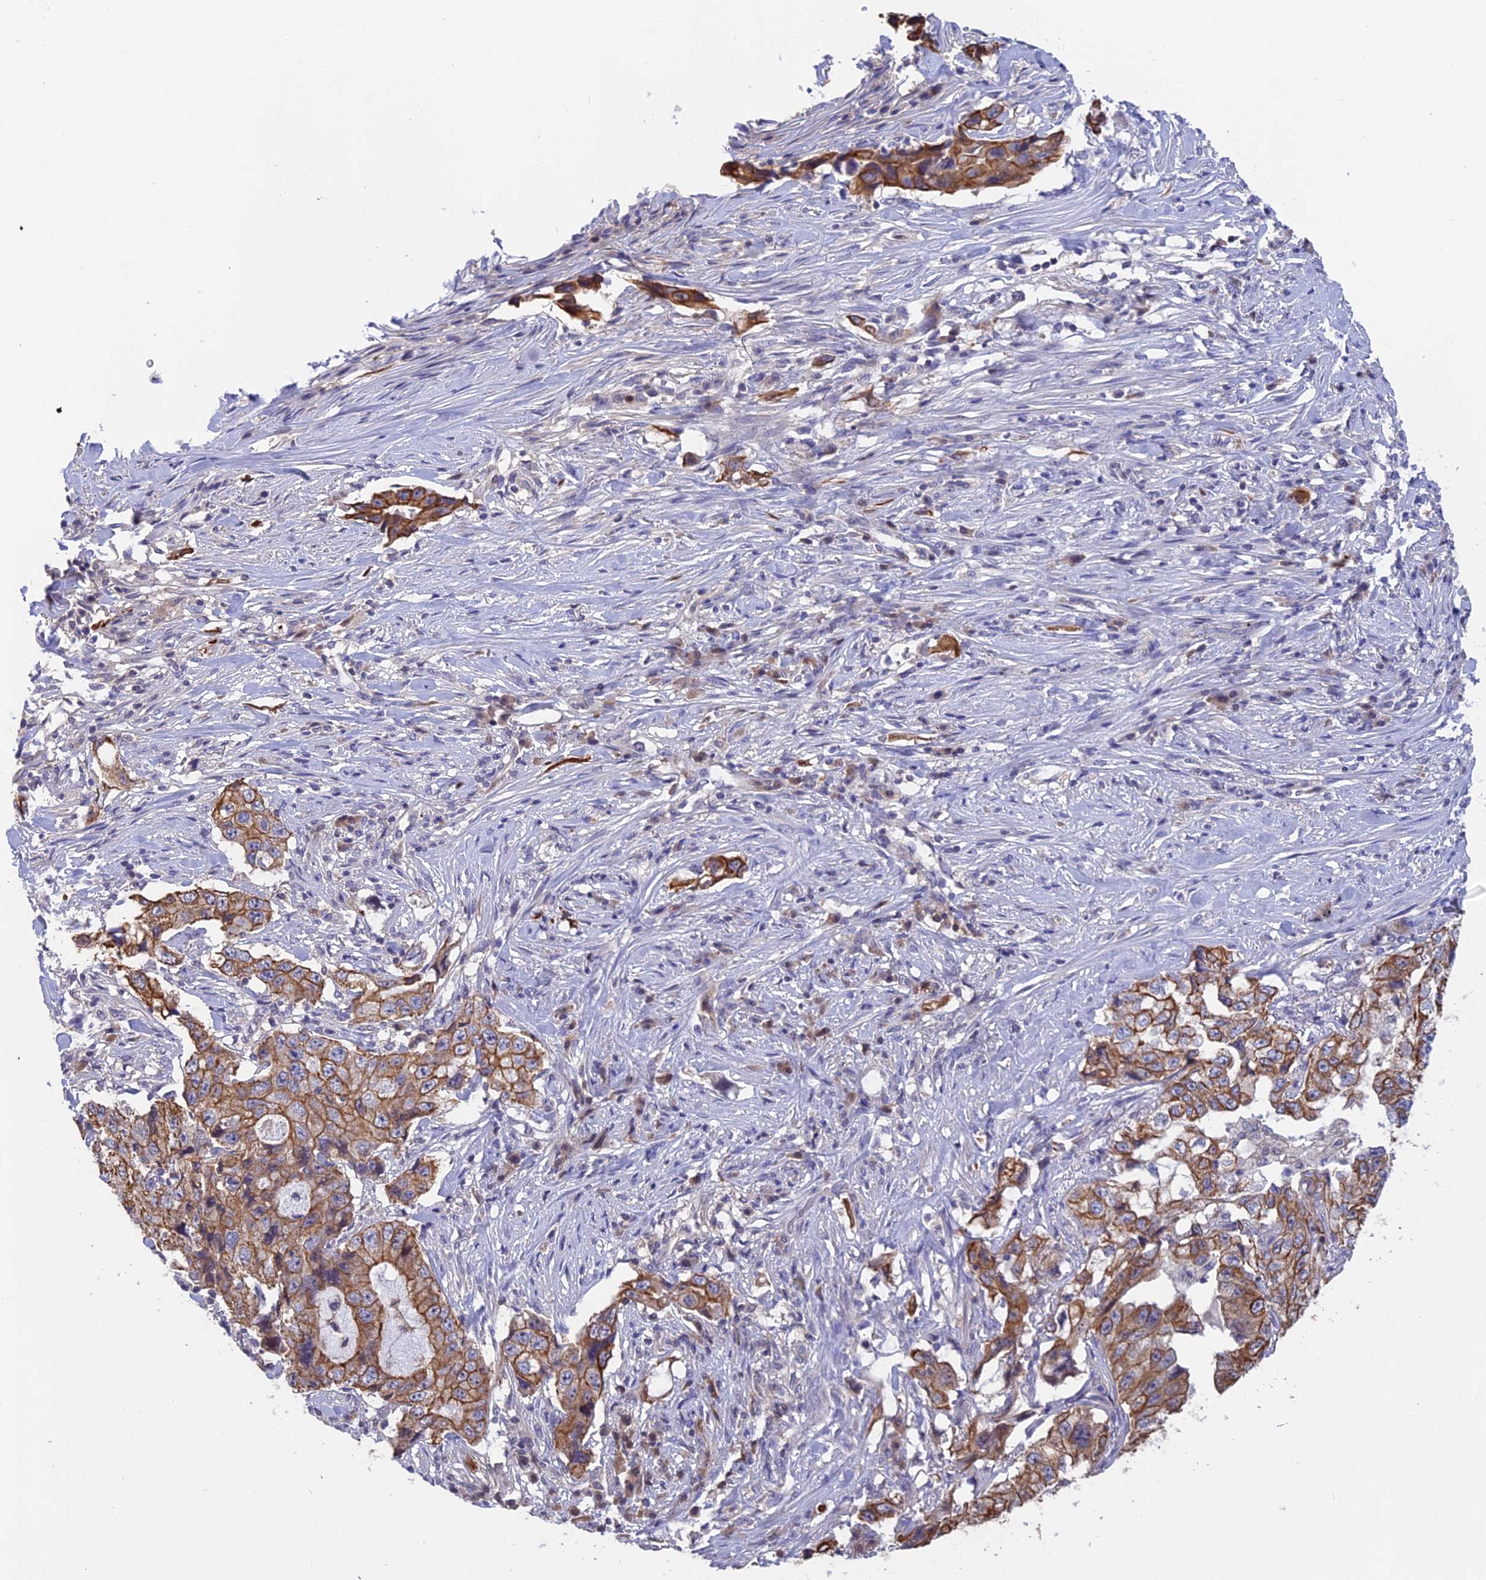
{"staining": {"intensity": "moderate", "quantity": ">75%", "location": "cytoplasmic/membranous"}, "tissue": "lung cancer", "cell_type": "Tumor cells", "image_type": "cancer", "snomed": [{"axis": "morphology", "description": "Adenocarcinoma, NOS"}, {"axis": "topography", "description": "Lung"}], "caption": "Protein analysis of lung cancer tissue exhibits moderate cytoplasmic/membranous expression in approximately >75% of tumor cells.", "gene": "STUB1", "patient": {"sex": "female", "age": 51}}